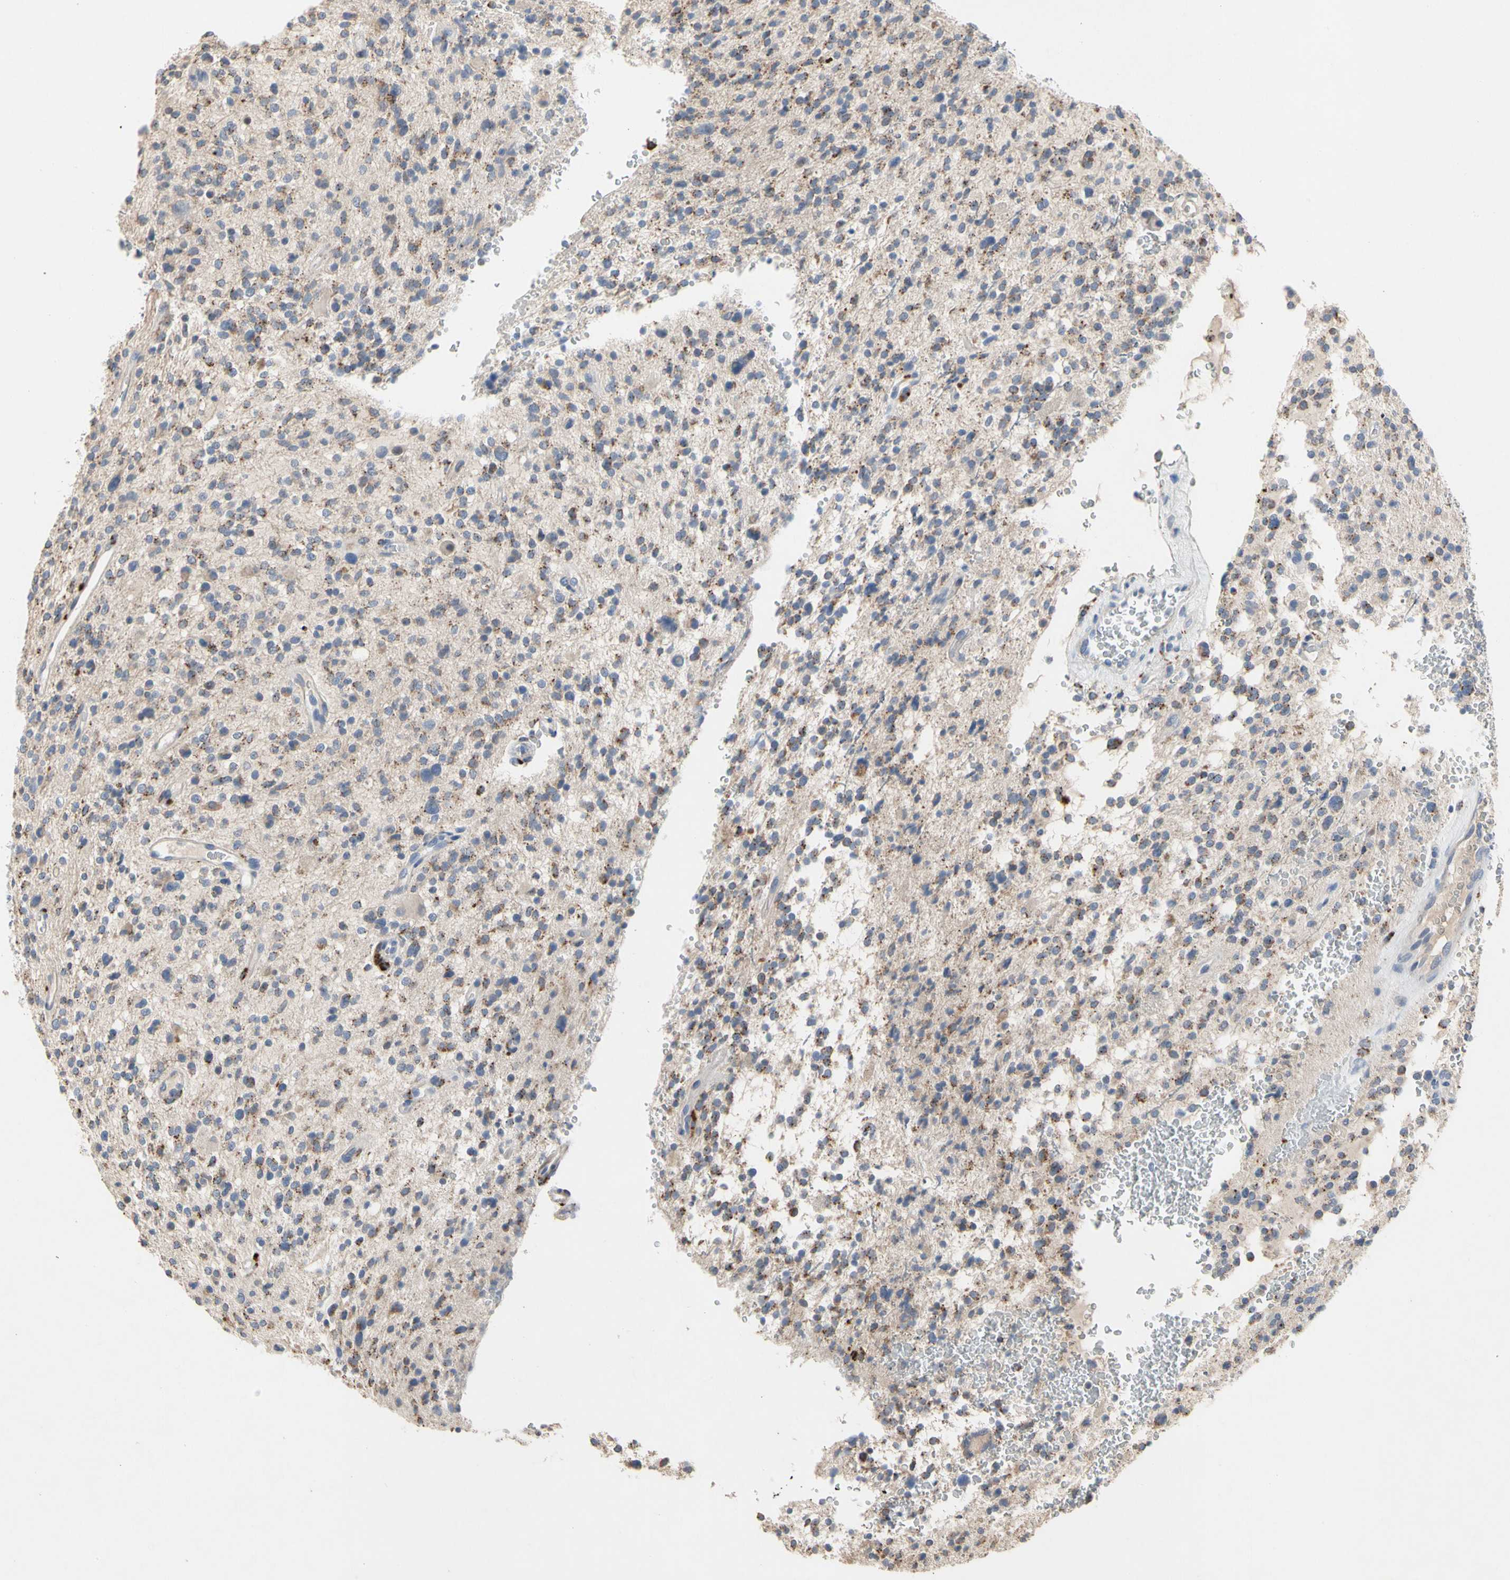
{"staining": {"intensity": "moderate", "quantity": "<25%", "location": "cytoplasmic/membranous"}, "tissue": "glioma", "cell_type": "Tumor cells", "image_type": "cancer", "snomed": [{"axis": "morphology", "description": "Glioma, malignant, High grade"}, {"axis": "topography", "description": "Brain"}], "caption": "Glioma stained with a protein marker exhibits moderate staining in tumor cells.", "gene": "ADA2", "patient": {"sex": "male", "age": 48}}